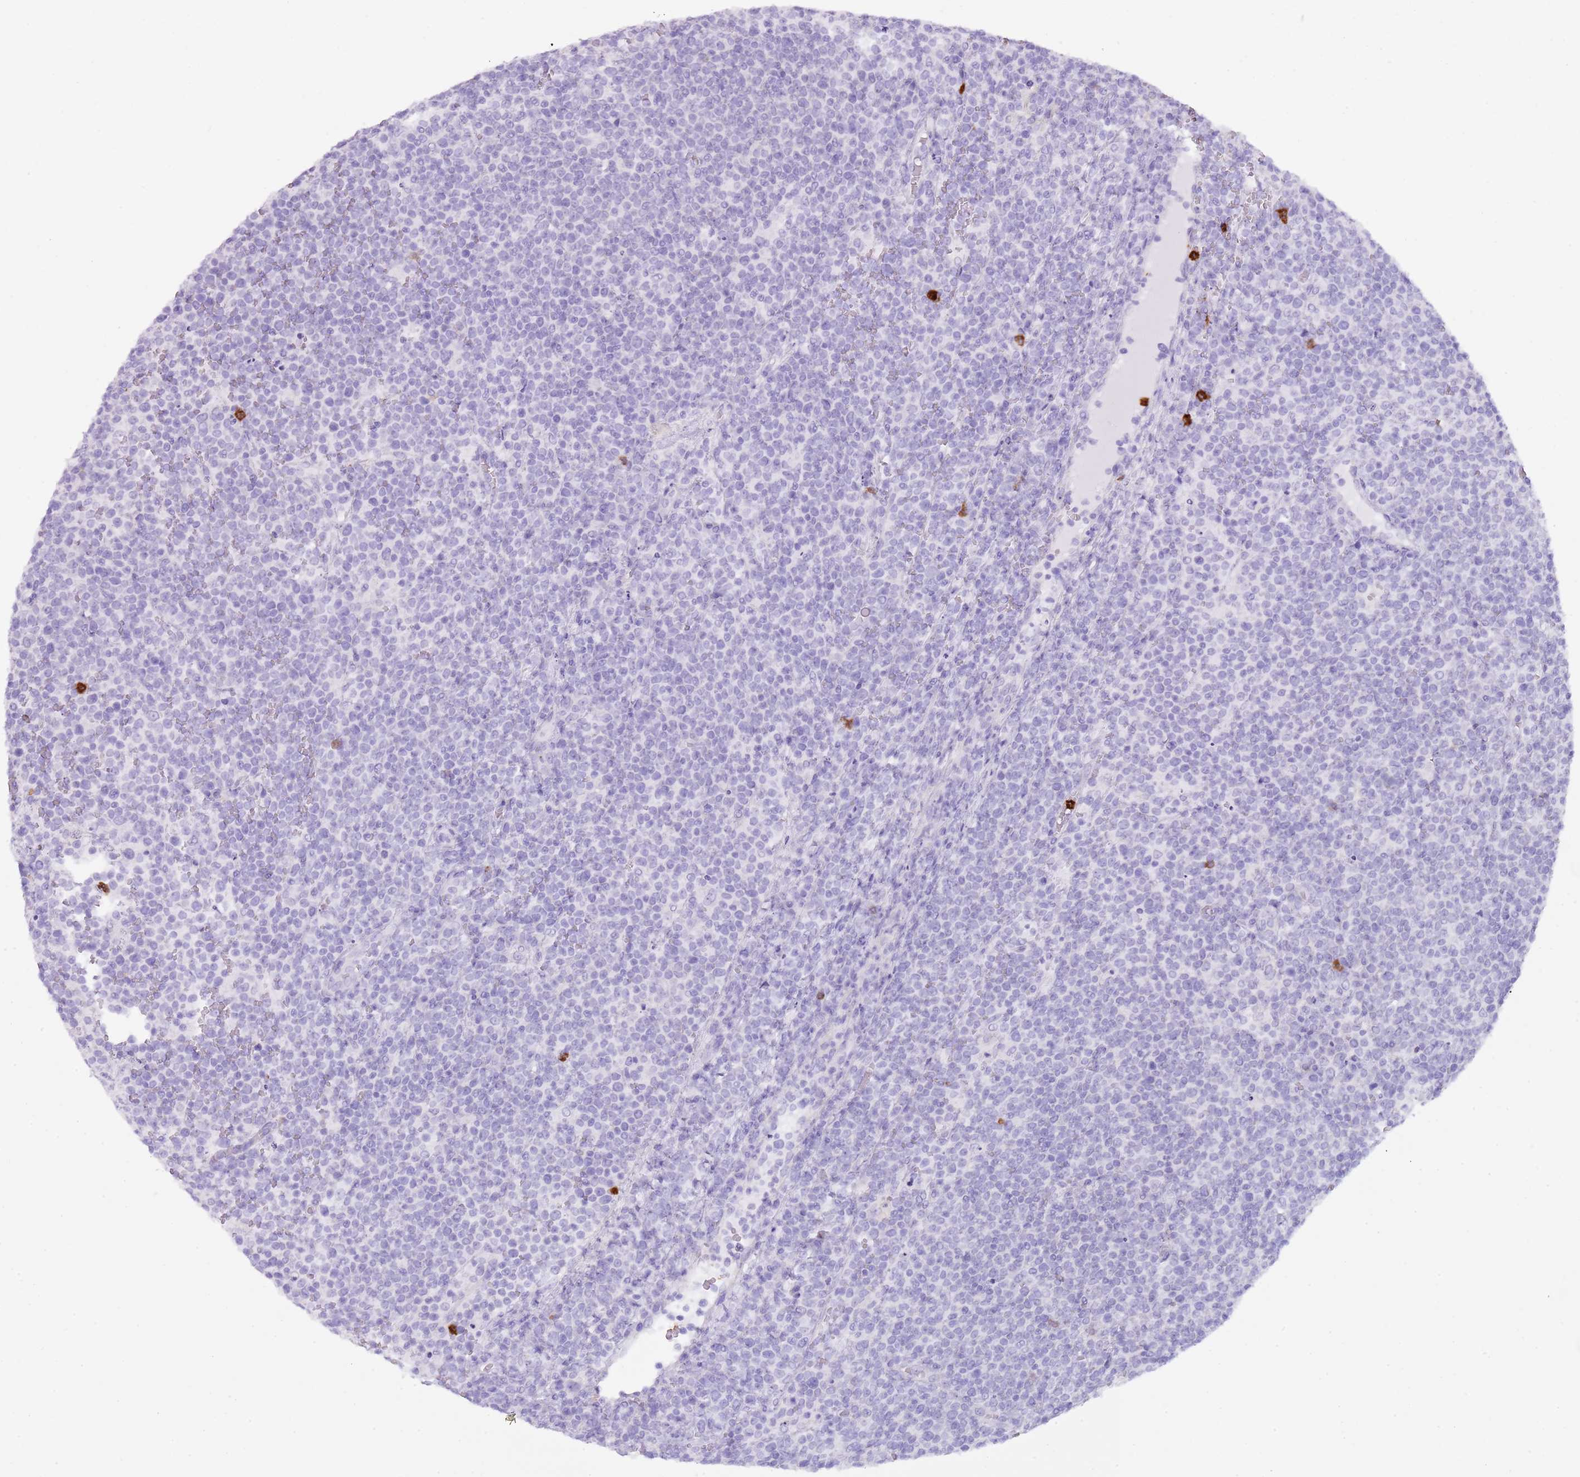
{"staining": {"intensity": "negative", "quantity": "none", "location": "none"}, "tissue": "lymphoma", "cell_type": "Tumor cells", "image_type": "cancer", "snomed": [{"axis": "morphology", "description": "Malignant lymphoma, non-Hodgkin's type, High grade"}, {"axis": "topography", "description": "Lymph node"}], "caption": "A photomicrograph of lymphoma stained for a protein displays no brown staining in tumor cells.", "gene": "CD177", "patient": {"sex": "male", "age": 61}}